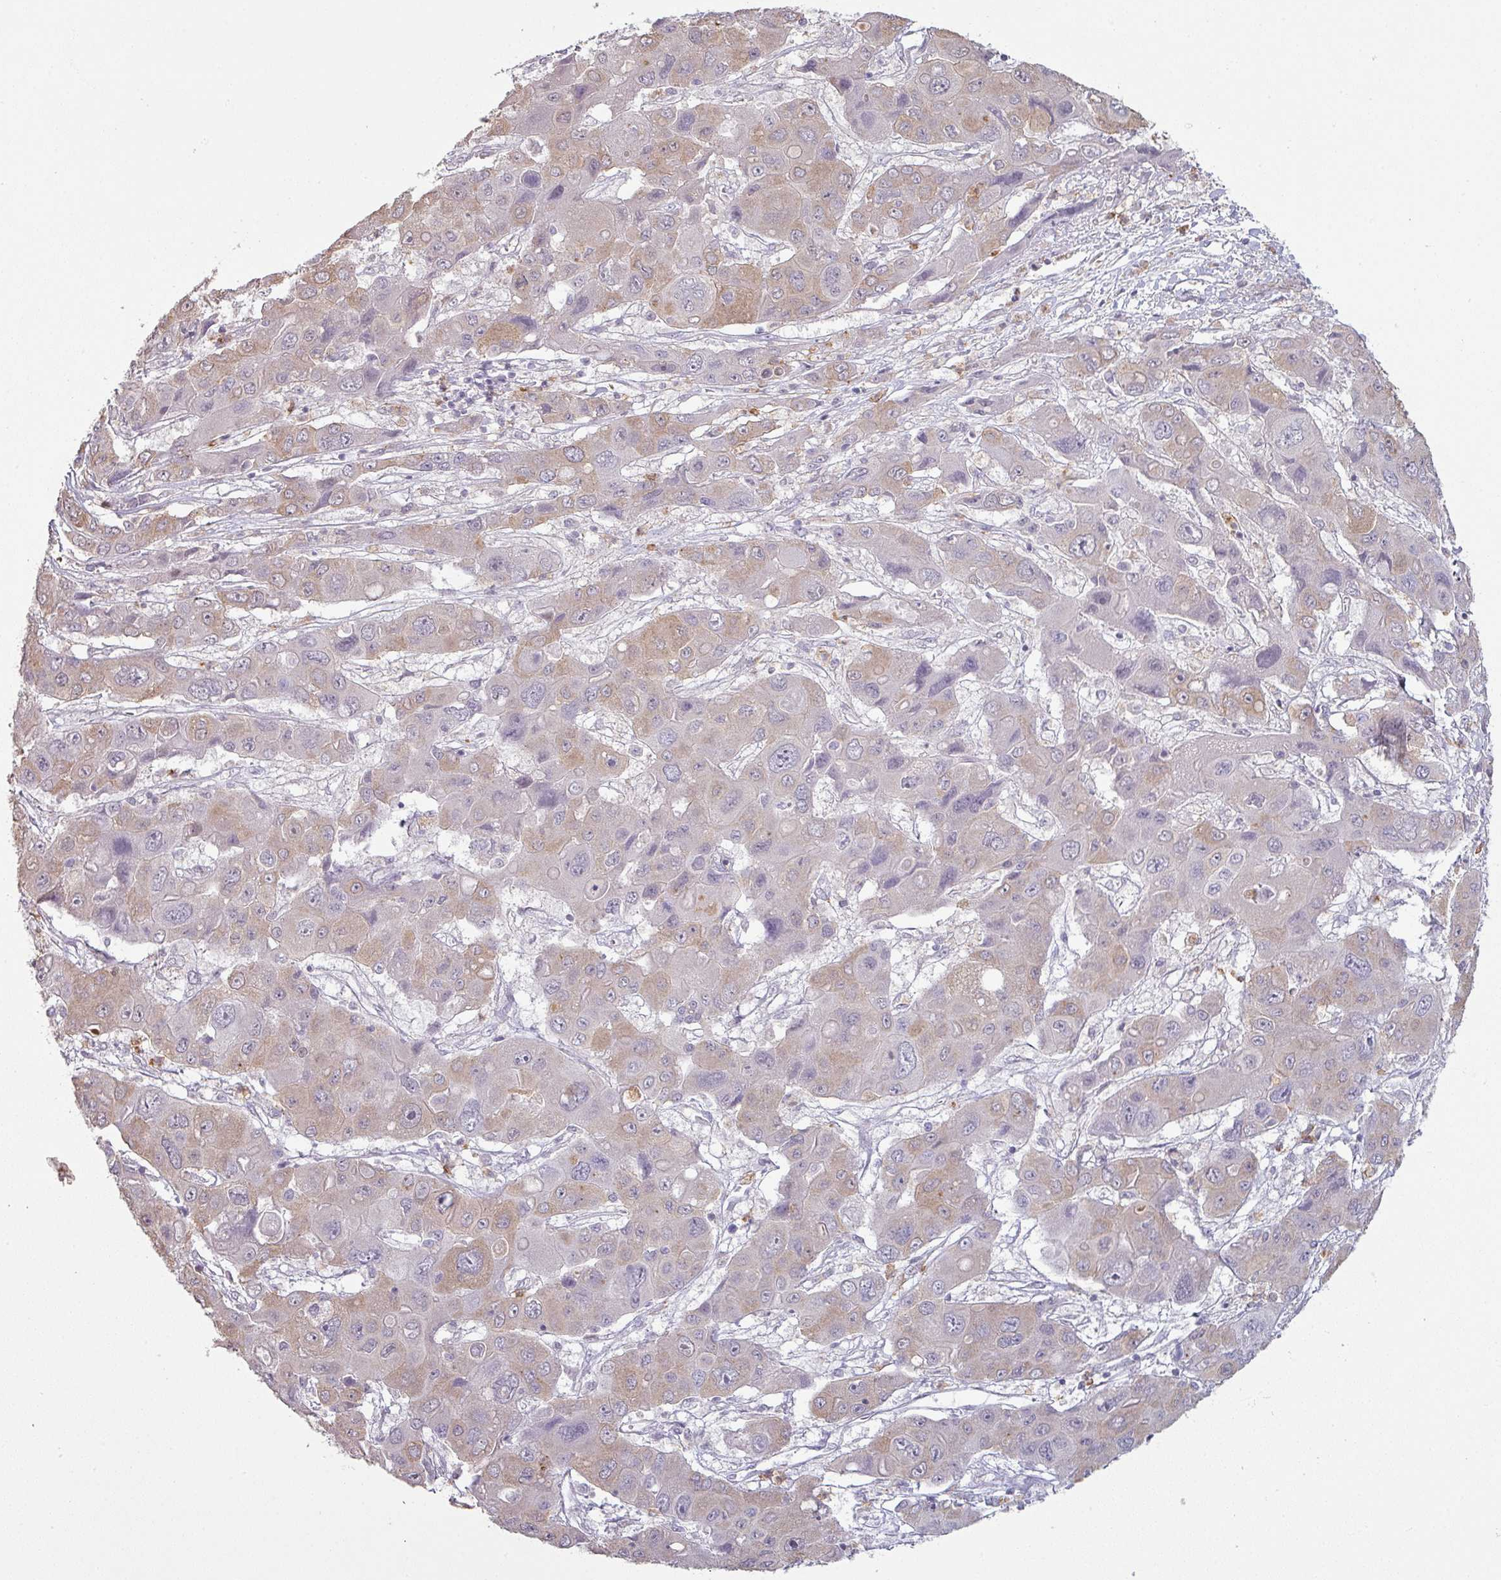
{"staining": {"intensity": "weak", "quantity": "25%-75%", "location": "cytoplasmic/membranous"}, "tissue": "liver cancer", "cell_type": "Tumor cells", "image_type": "cancer", "snomed": [{"axis": "morphology", "description": "Cholangiocarcinoma"}, {"axis": "topography", "description": "Liver"}], "caption": "This is a histology image of immunohistochemistry (IHC) staining of cholangiocarcinoma (liver), which shows weak expression in the cytoplasmic/membranous of tumor cells.", "gene": "MAGEC3", "patient": {"sex": "male", "age": 67}}